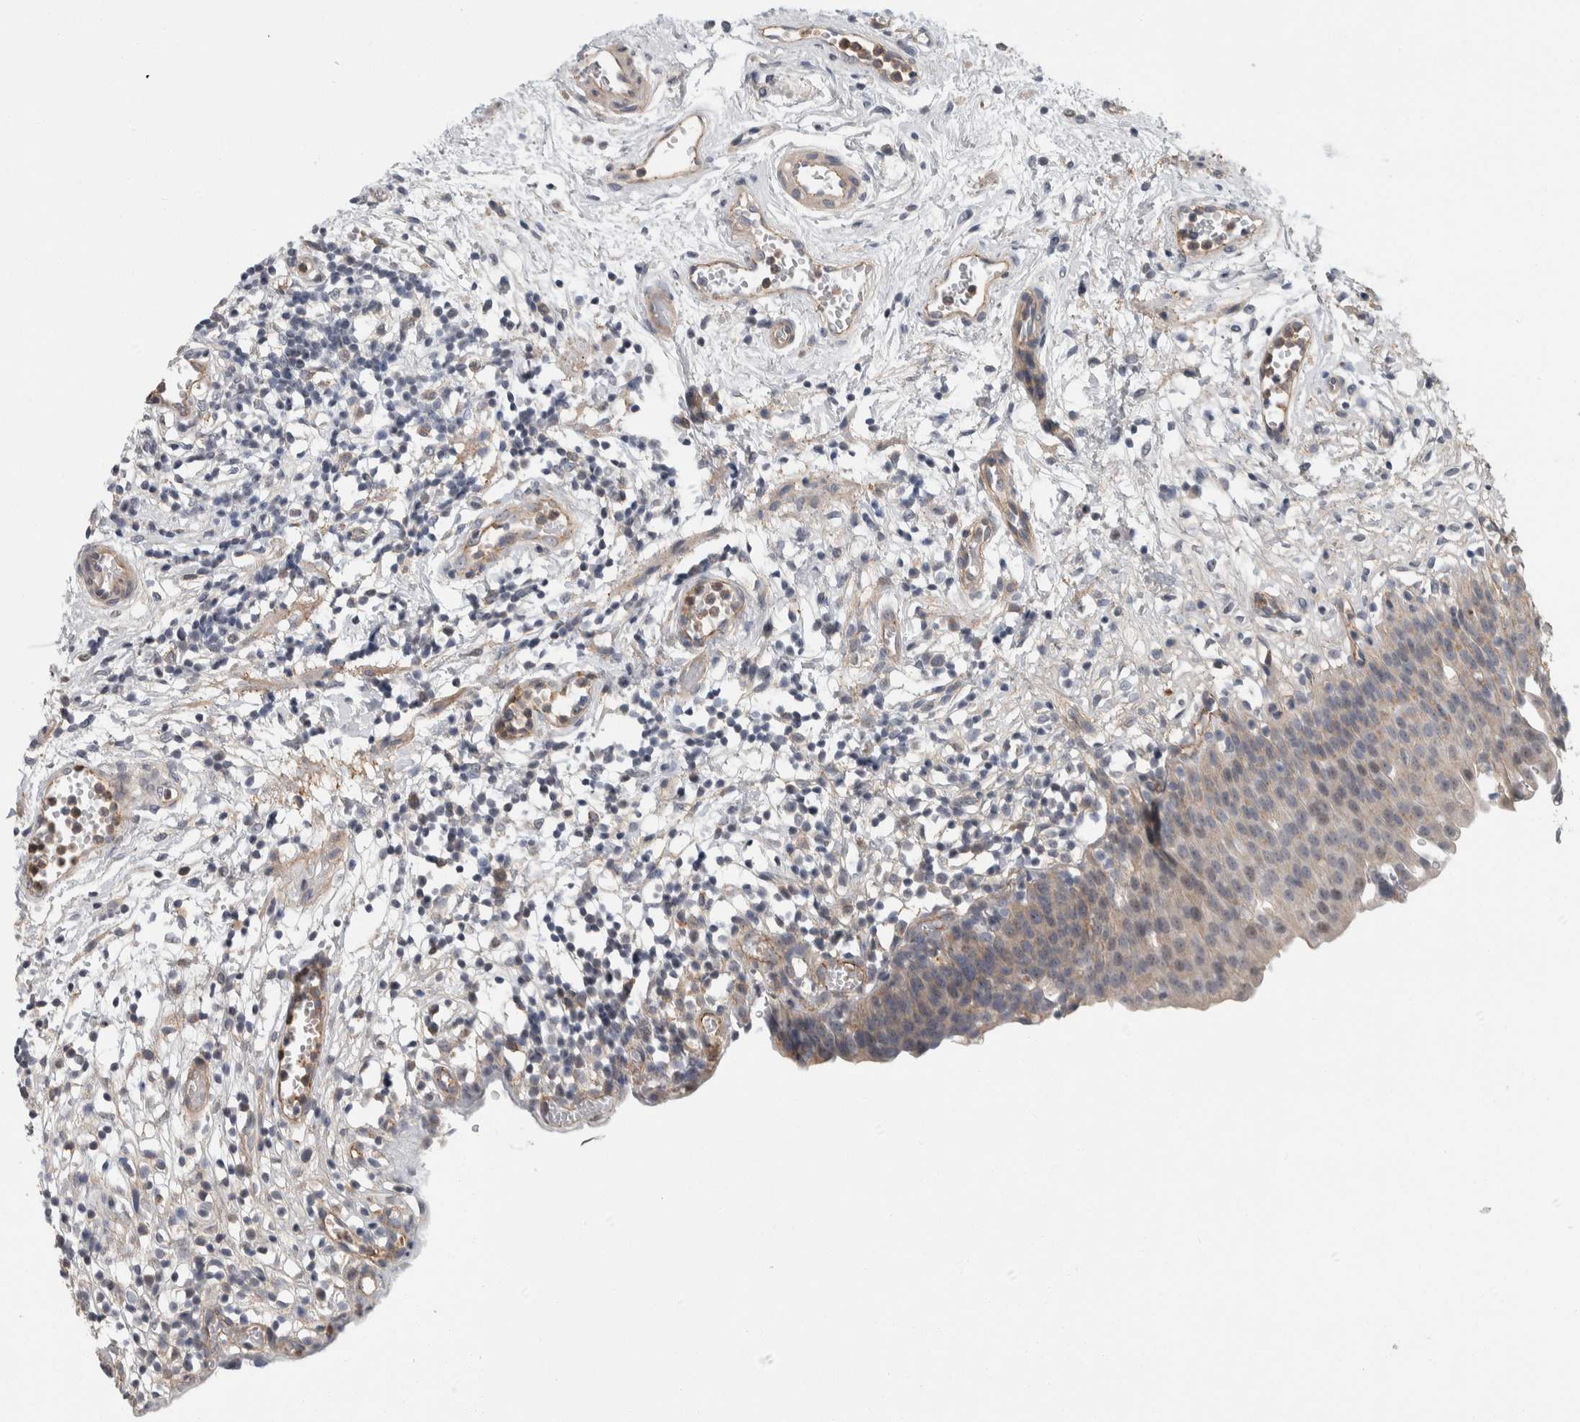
{"staining": {"intensity": "weak", "quantity": "<25%", "location": "cytoplasmic/membranous"}, "tissue": "urinary bladder", "cell_type": "Urothelial cells", "image_type": "normal", "snomed": [{"axis": "morphology", "description": "Normal tissue, NOS"}, {"axis": "topography", "description": "Urinary bladder"}], "caption": "A high-resolution photomicrograph shows immunohistochemistry (IHC) staining of benign urinary bladder, which demonstrates no significant positivity in urothelial cells. (DAB immunohistochemistry (IHC), high magnification).", "gene": "KCNJ3", "patient": {"sex": "male", "age": 37}}